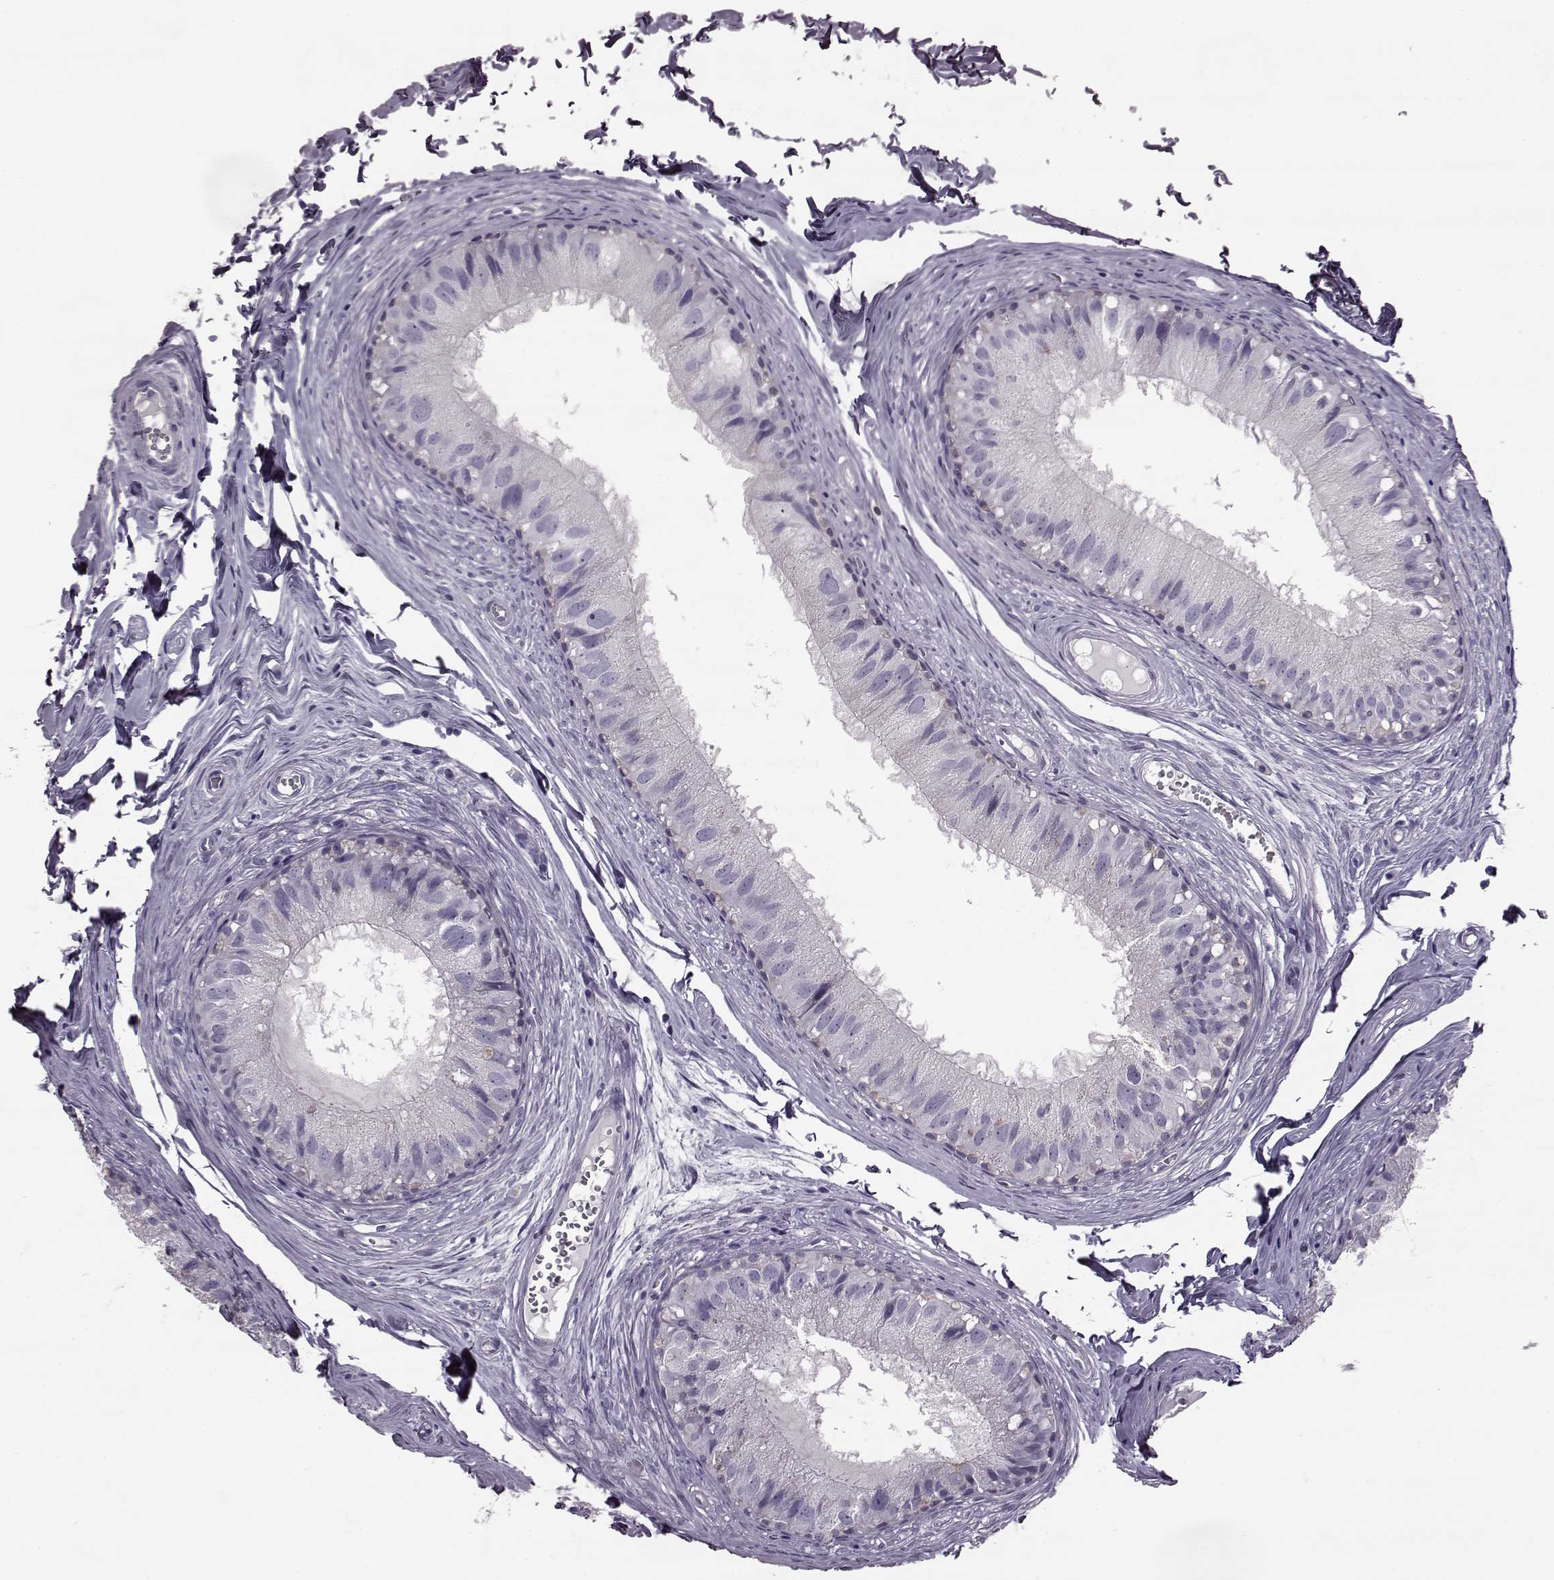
{"staining": {"intensity": "negative", "quantity": "none", "location": "none"}, "tissue": "epididymis", "cell_type": "Glandular cells", "image_type": "normal", "snomed": [{"axis": "morphology", "description": "Normal tissue, NOS"}, {"axis": "topography", "description": "Epididymis"}], "caption": "The histopathology image exhibits no significant staining in glandular cells of epididymis.", "gene": "ODAD4", "patient": {"sex": "male", "age": 45}}